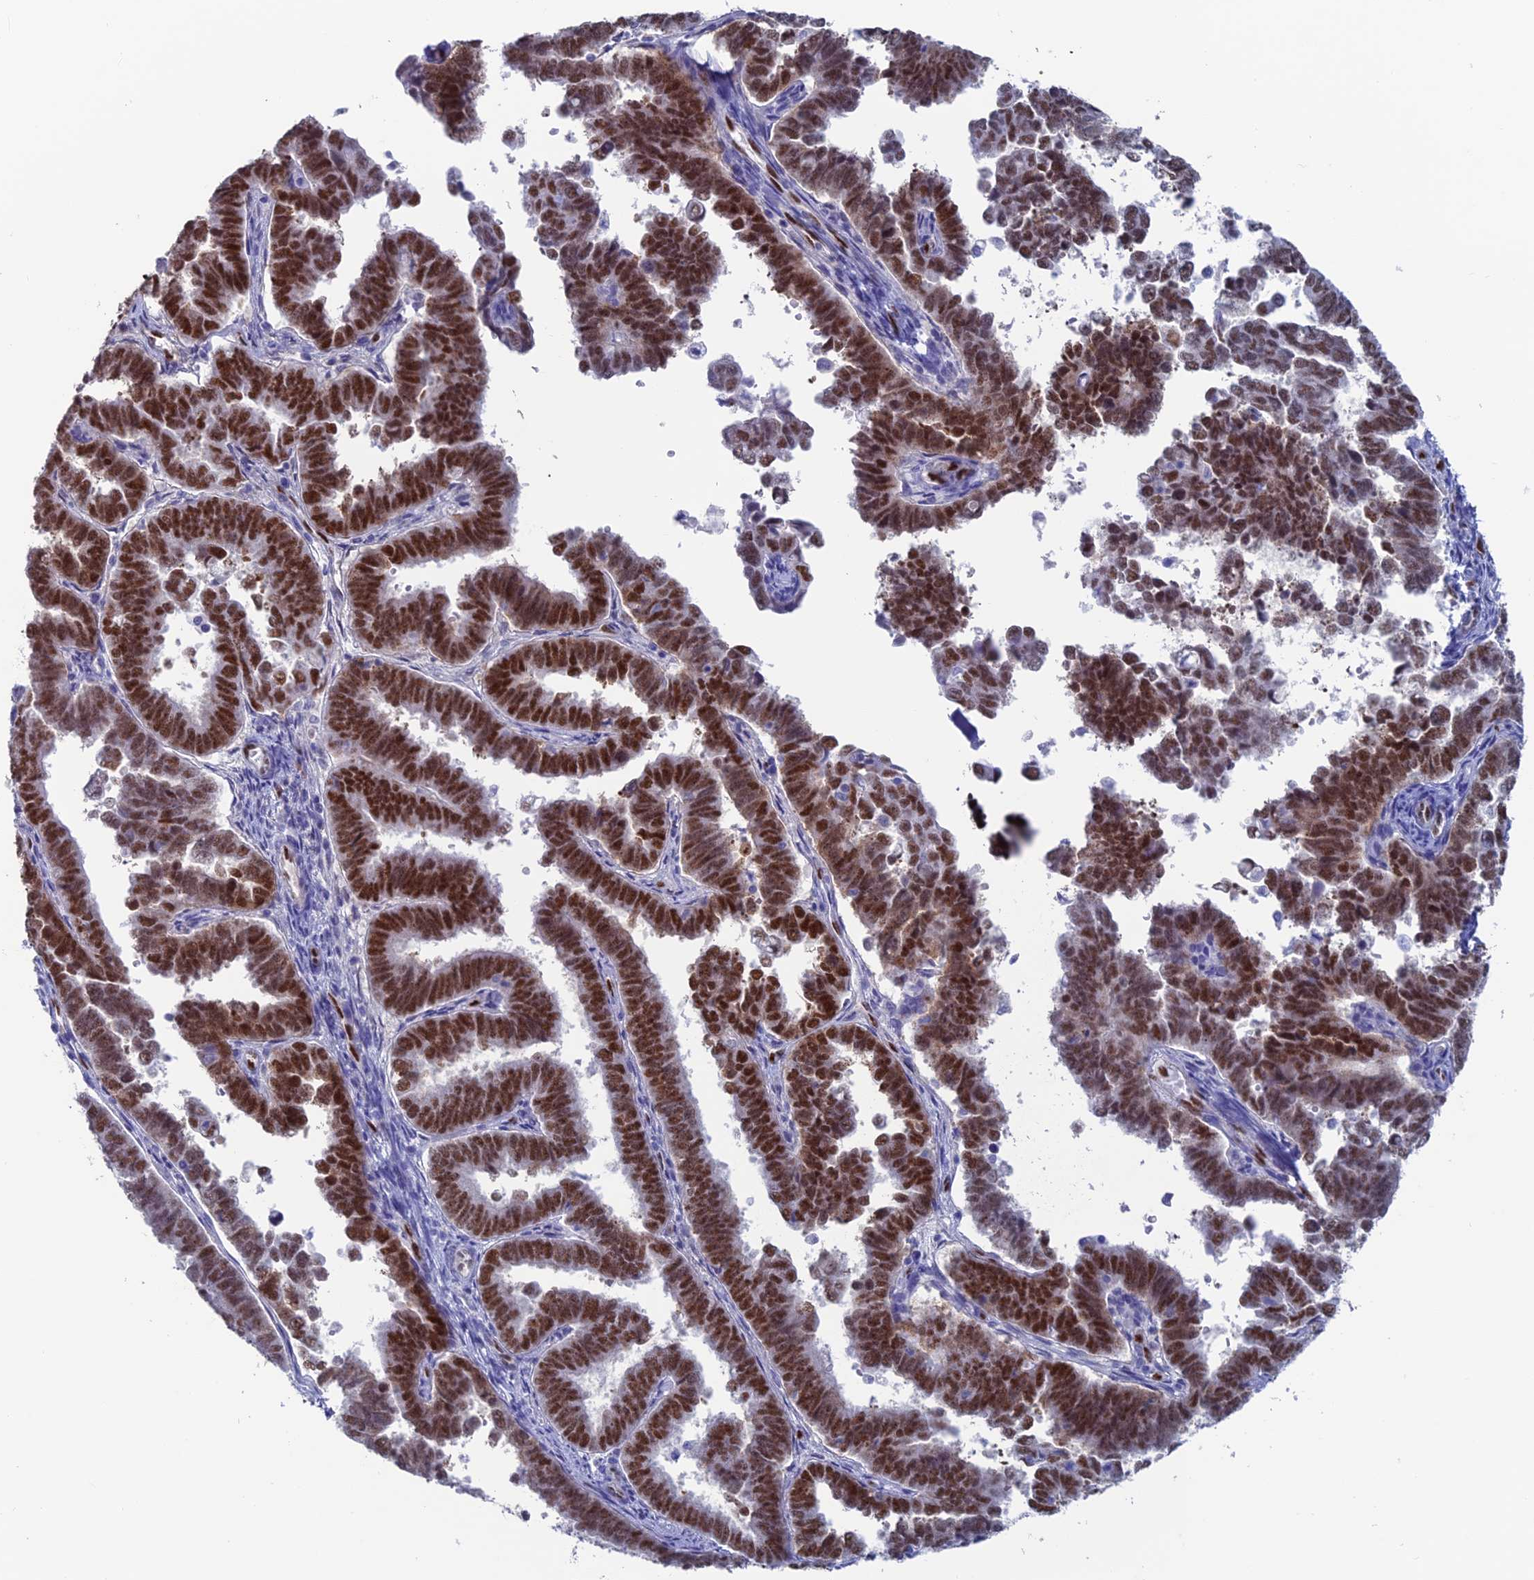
{"staining": {"intensity": "strong", "quantity": ">75%", "location": "nuclear"}, "tissue": "endometrial cancer", "cell_type": "Tumor cells", "image_type": "cancer", "snomed": [{"axis": "morphology", "description": "Adenocarcinoma, NOS"}, {"axis": "topography", "description": "Endometrium"}], "caption": "Immunohistochemical staining of adenocarcinoma (endometrial) exhibits high levels of strong nuclear protein expression in approximately >75% of tumor cells.", "gene": "NOL4L", "patient": {"sex": "female", "age": 75}}